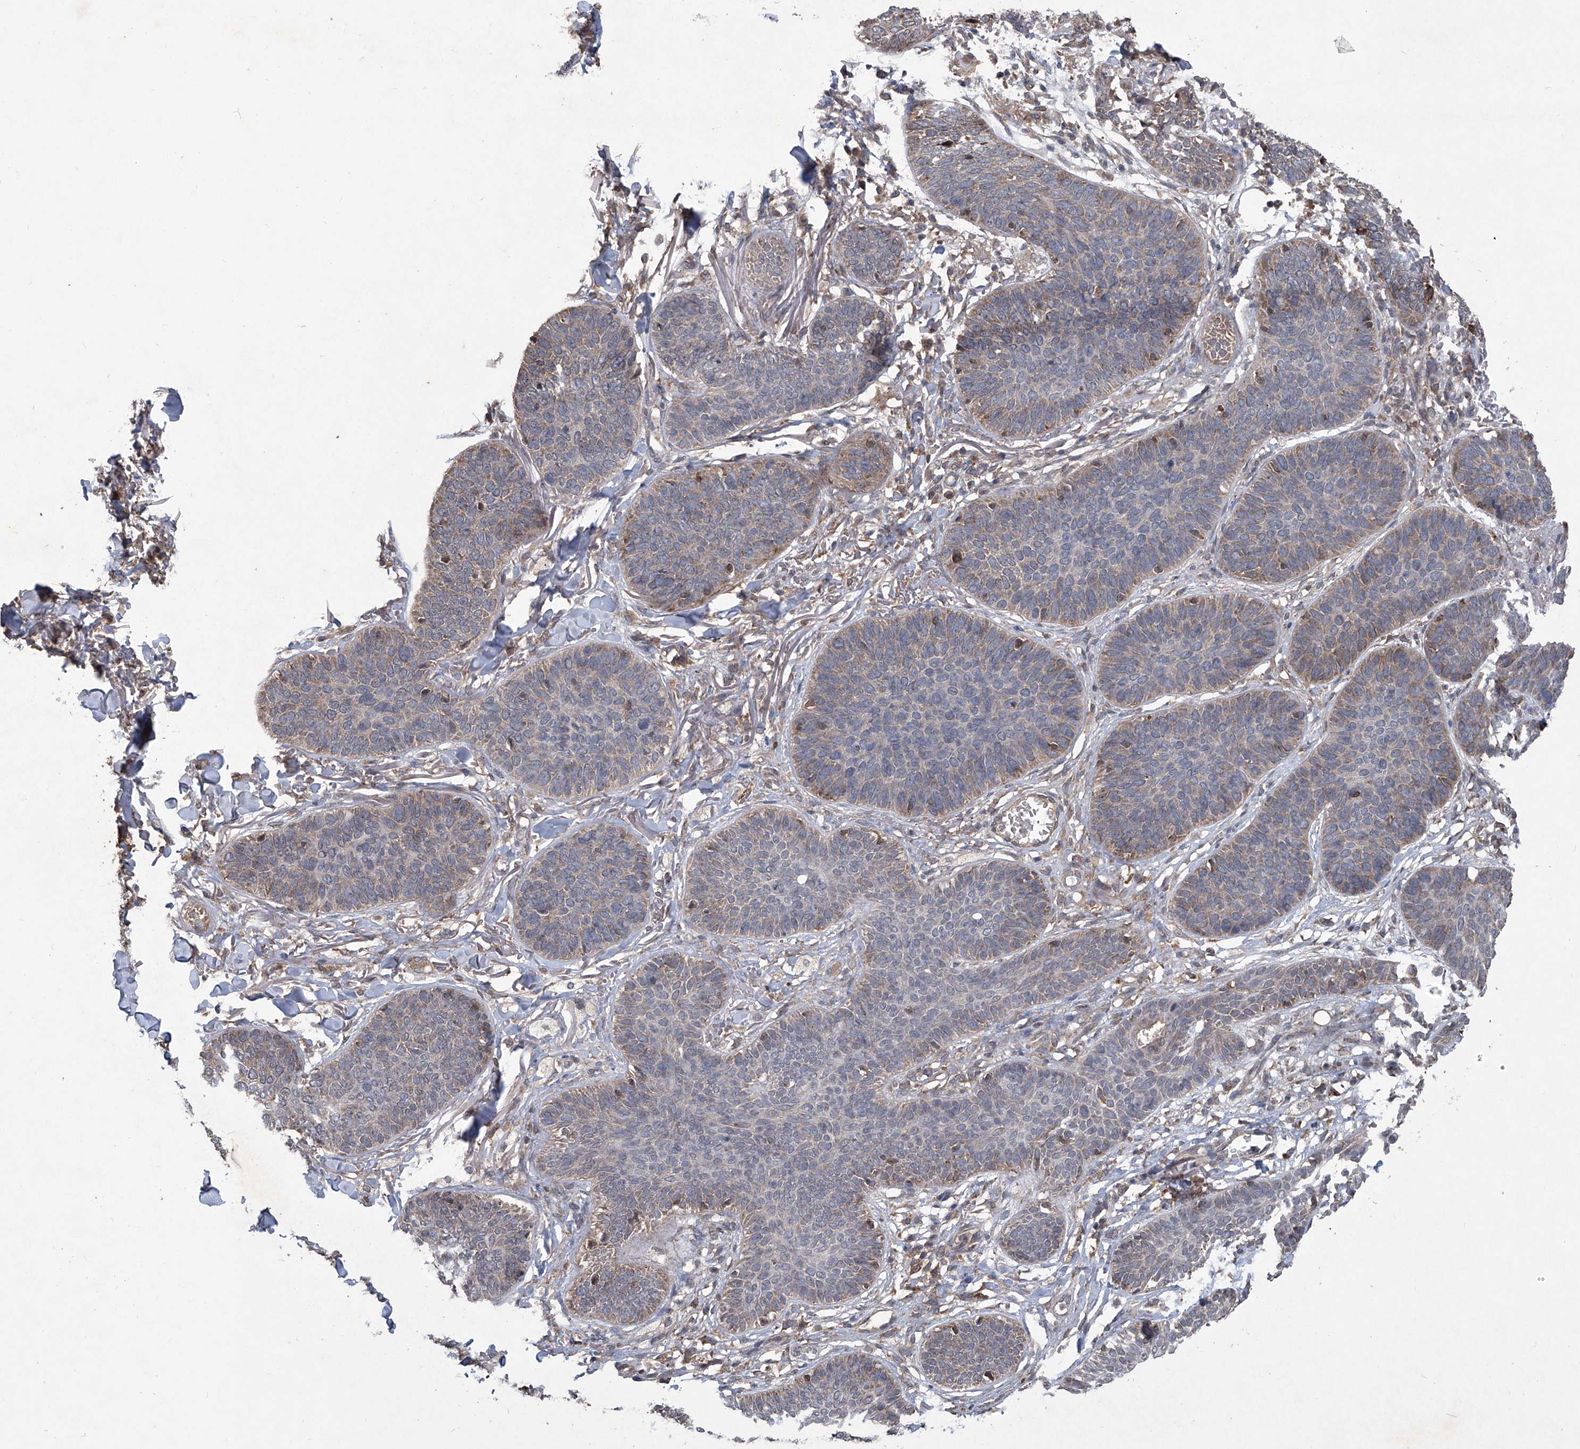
{"staining": {"intensity": "weak", "quantity": "<25%", "location": "cytoplasmic/membranous"}, "tissue": "skin cancer", "cell_type": "Tumor cells", "image_type": "cancer", "snomed": [{"axis": "morphology", "description": "Basal cell carcinoma"}, {"axis": "topography", "description": "Skin"}], "caption": "High power microscopy micrograph of an IHC histopathology image of skin basal cell carcinoma, revealing no significant expression in tumor cells. The staining is performed using DAB brown chromogen with nuclei counter-stained in using hematoxylin.", "gene": "SUMF2", "patient": {"sex": "male", "age": 85}}